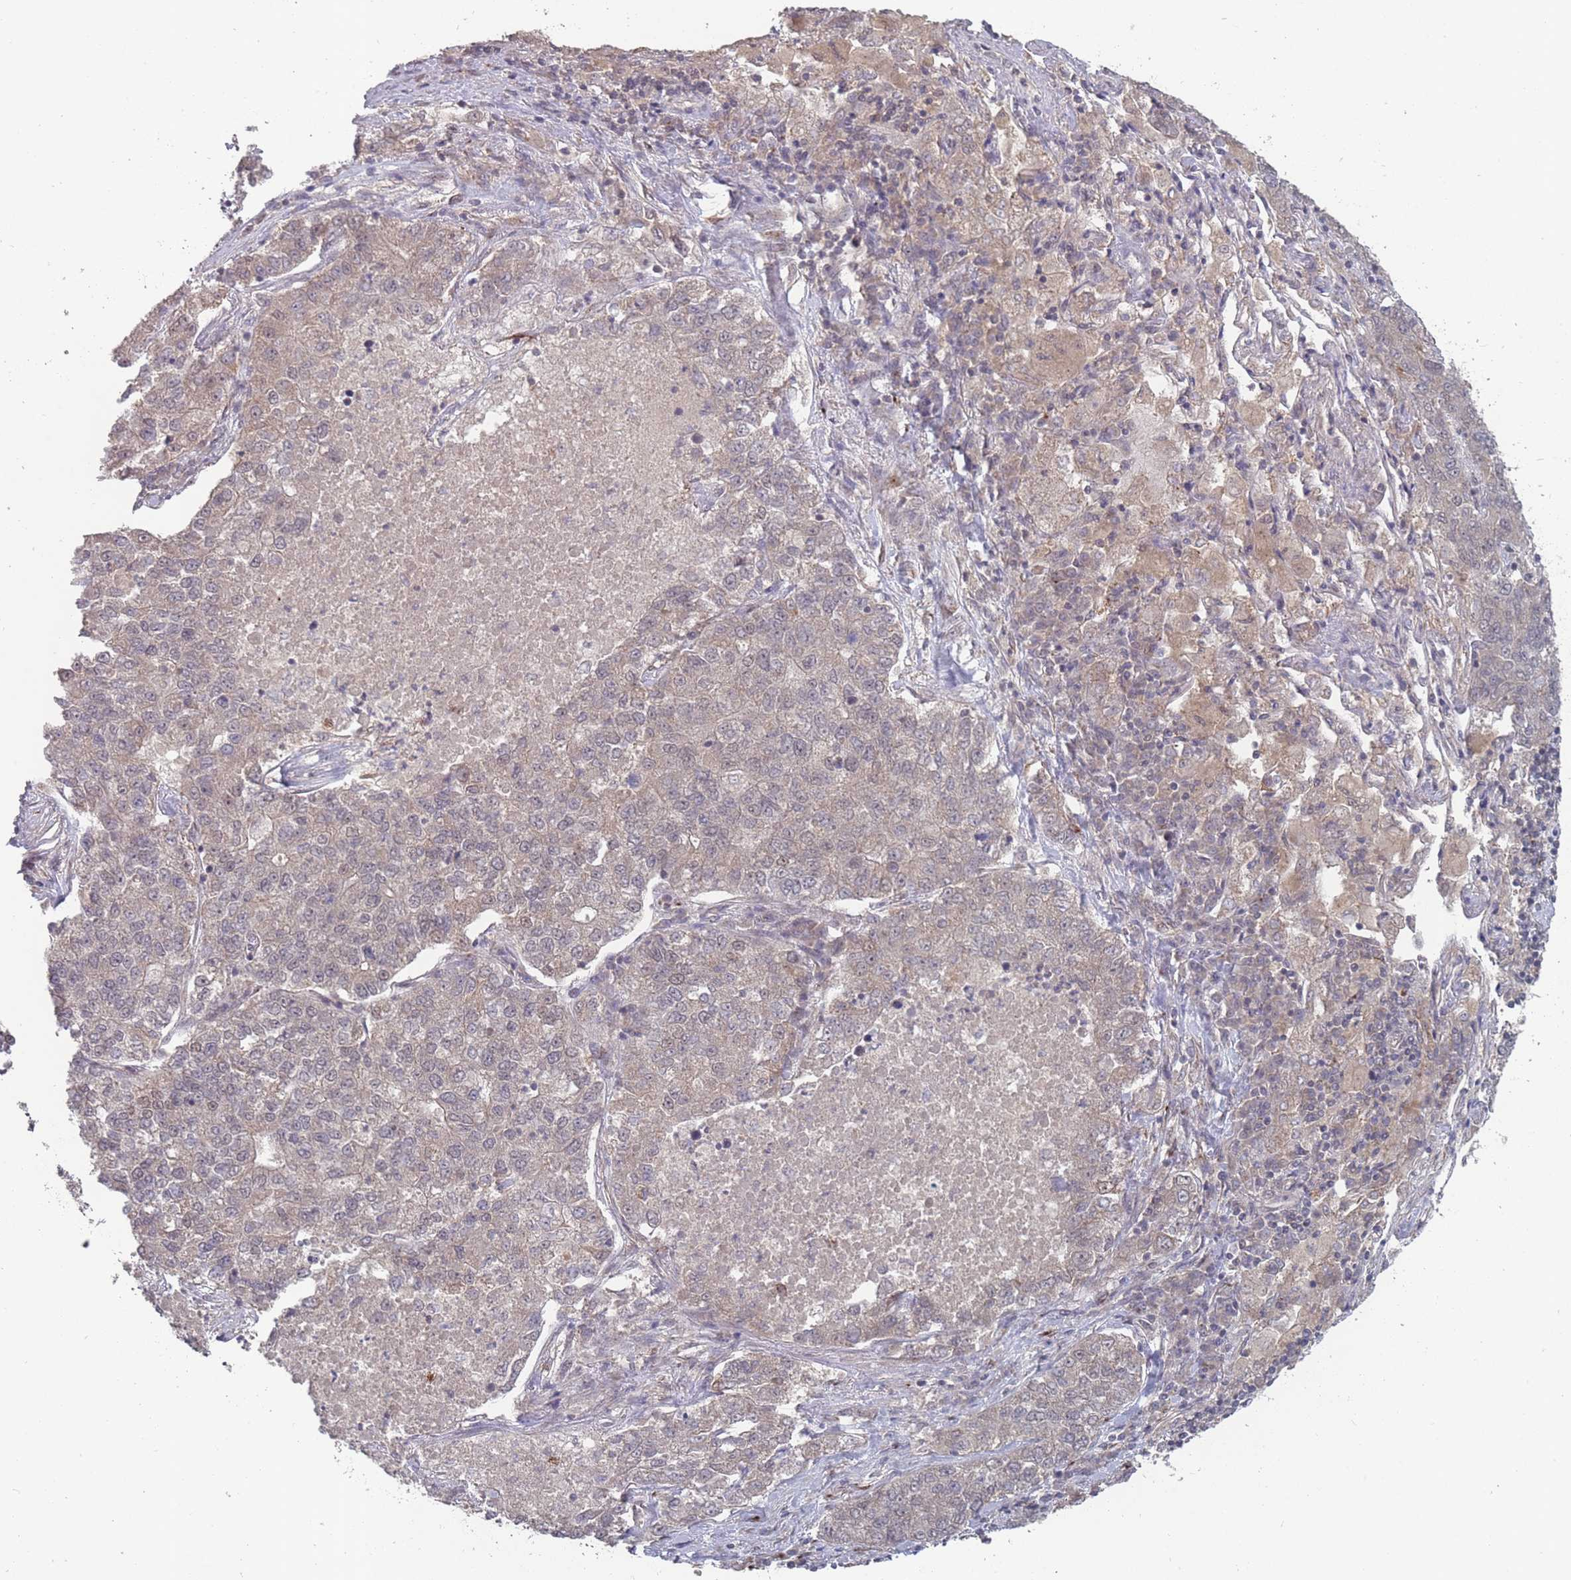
{"staining": {"intensity": "weak", "quantity": "<25%", "location": "cytoplasmic/membranous,nuclear"}, "tissue": "lung cancer", "cell_type": "Tumor cells", "image_type": "cancer", "snomed": [{"axis": "morphology", "description": "Adenocarcinoma, NOS"}, {"axis": "topography", "description": "Lung"}], "caption": "A histopathology image of lung cancer stained for a protein demonstrates no brown staining in tumor cells.", "gene": "CNTRL", "patient": {"sex": "male", "age": 49}}